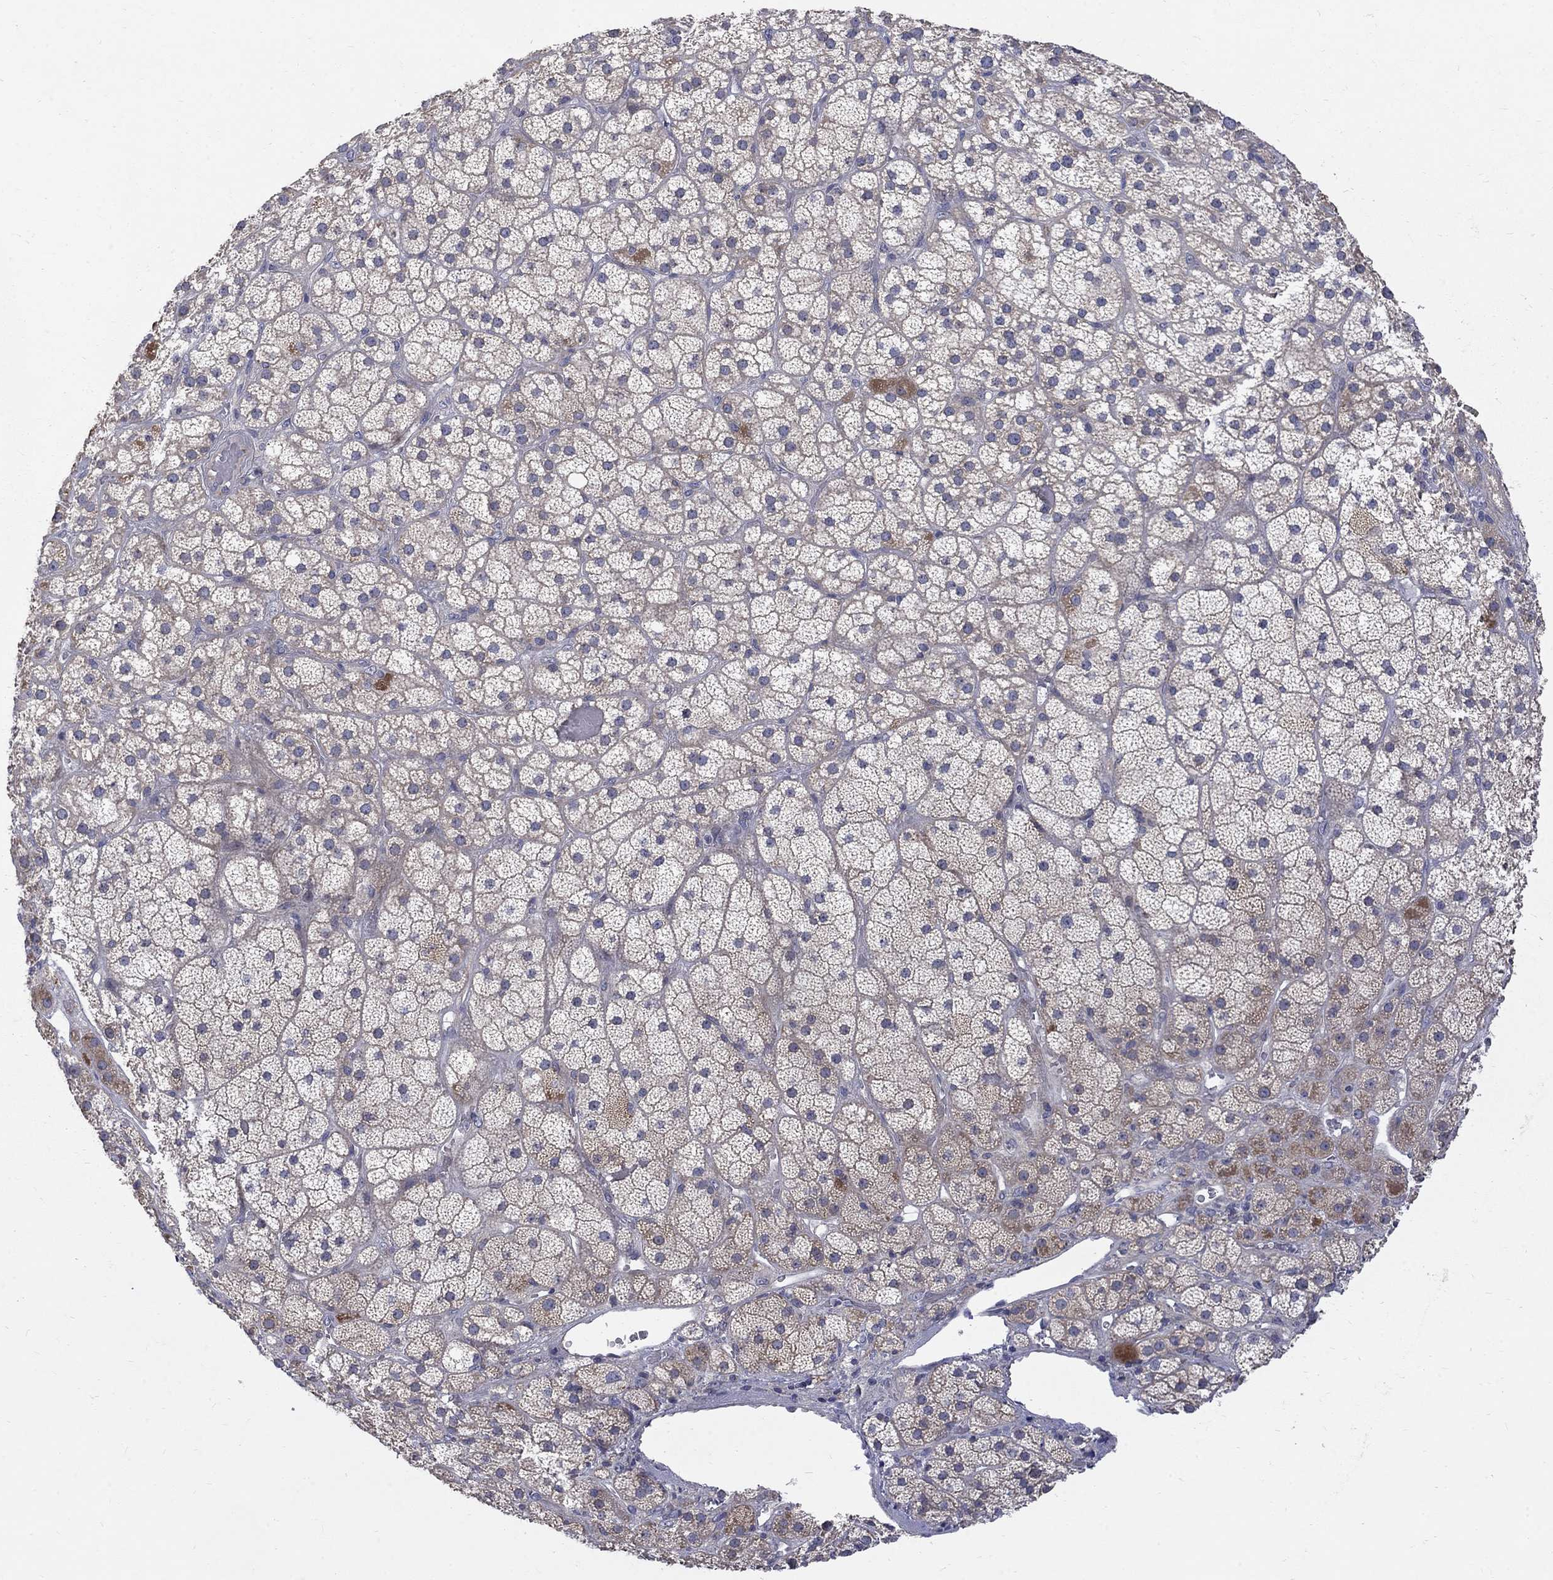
{"staining": {"intensity": "moderate", "quantity": "<25%", "location": "cytoplasmic/membranous"}, "tissue": "adrenal gland", "cell_type": "Glandular cells", "image_type": "normal", "snomed": [{"axis": "morphology", "description": "Normal tissue, NOS"}, {"axis": "topography", "description": "Adrenal gland"}], "caption": "Approximately <25% of glandular cells in normal adrenal gland display moderate cytoplasmic/membranous protein expression as visualized by brown immunohistochemical staining.", "gene": "SH2B1", "patient": {"sex": "male", "age": 57}}